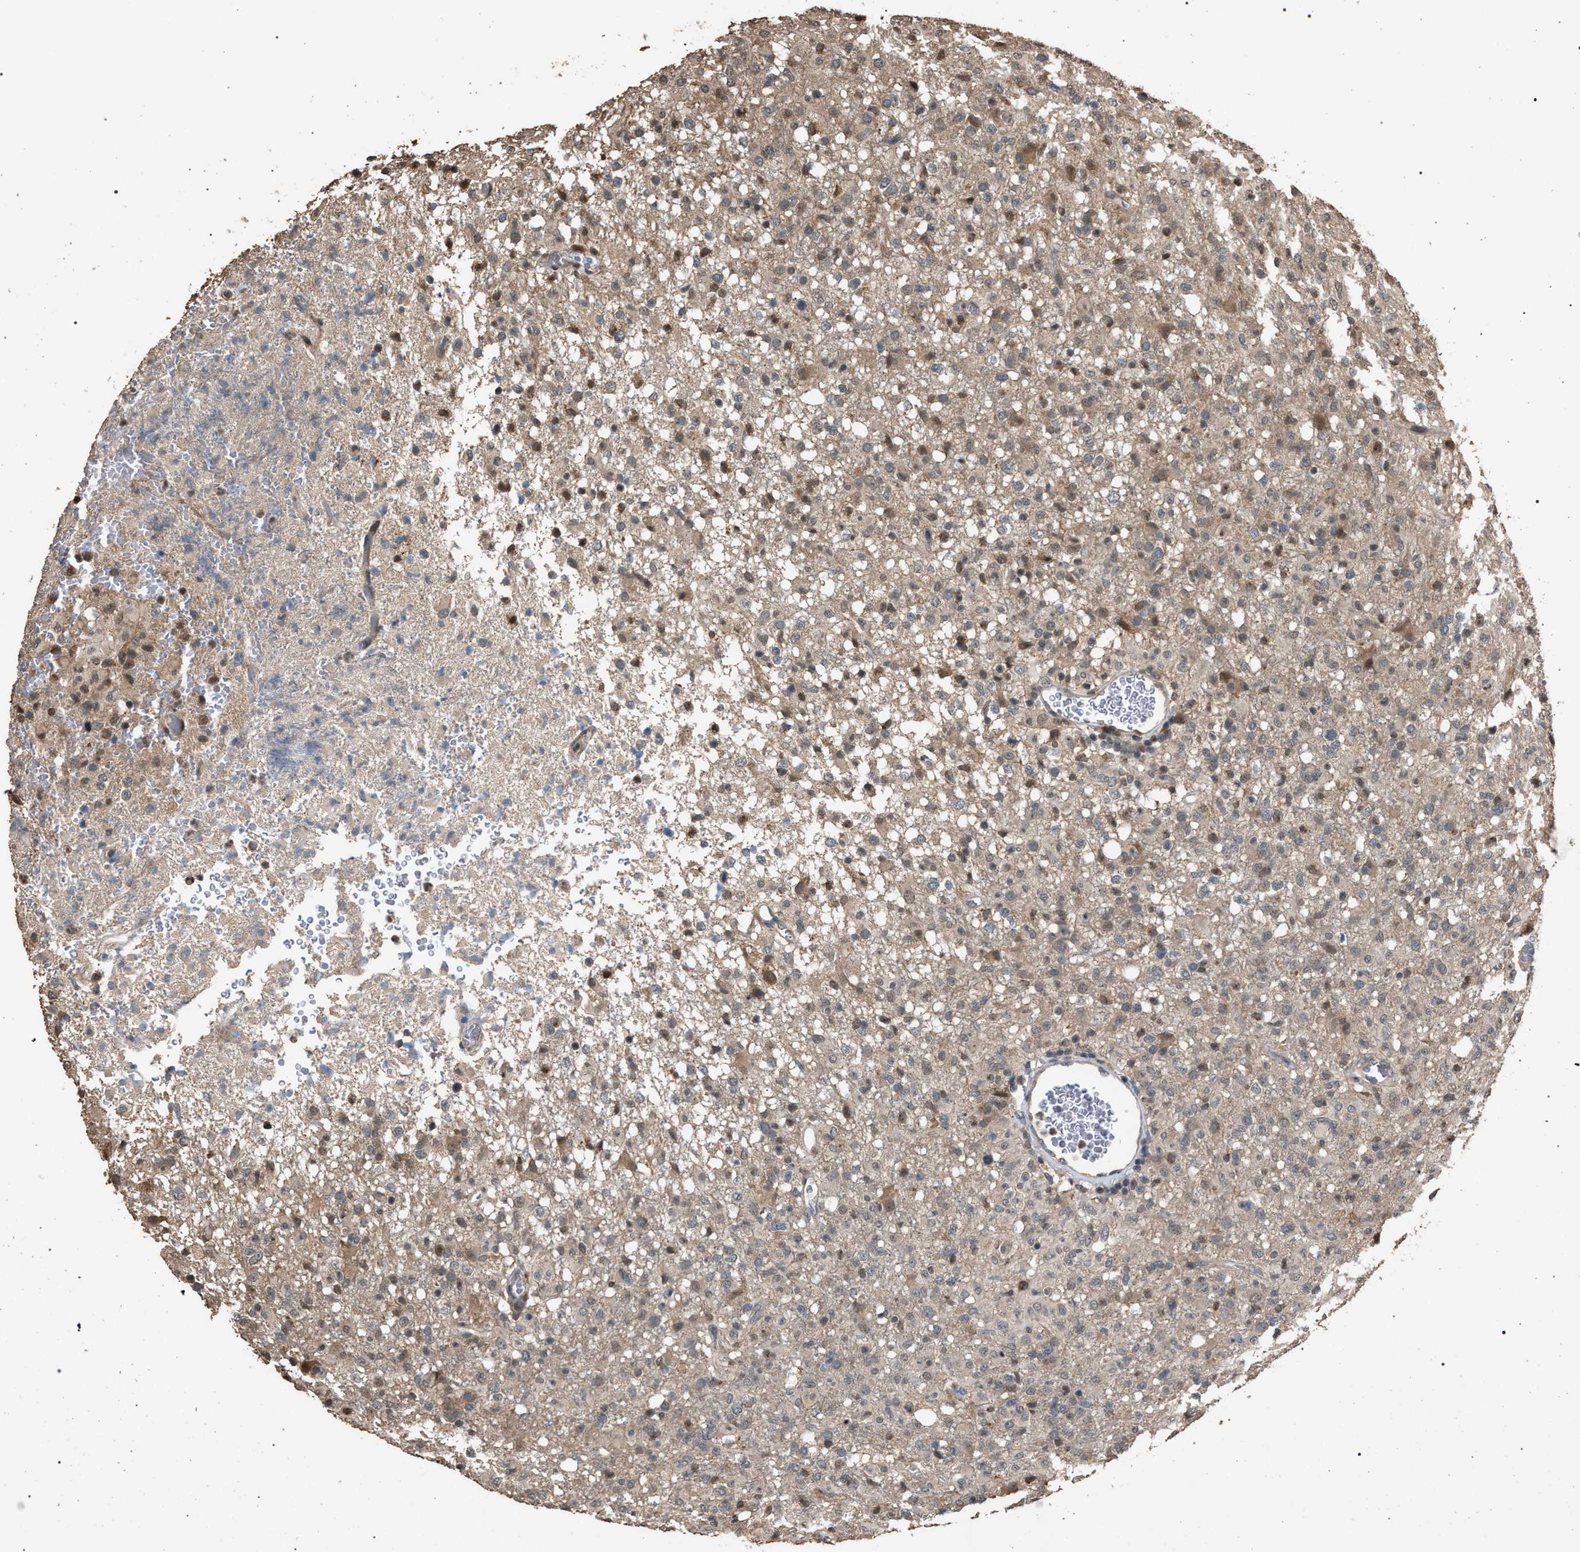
{"staining": {"intensity": "weak", "quantity": "25%-75%", "location": "cytoplasmic/membranous,nuclear"}, "tissue": "glioma", "cell_type": "Tumor cells", "image_type": "cancer", "snomed": [{"axis": "morphology", "description": "Glioma, malignant, High grade"}, {"axis": "topography", "description": "Brain"}], "caption": "Protein positivity by immunohistochemistry (IHC) reveals weak cytoplasmic/membranous and nuclear staining in approximately 25%-75% of tumor cells in malignant glioma (high-grade). (DAB (3,3'-diaminobenzidine) = brown stain, brightfield microscopy at high magnification).", "gene": "NAA35", "patient": {"sex": "female", "age": 57}}